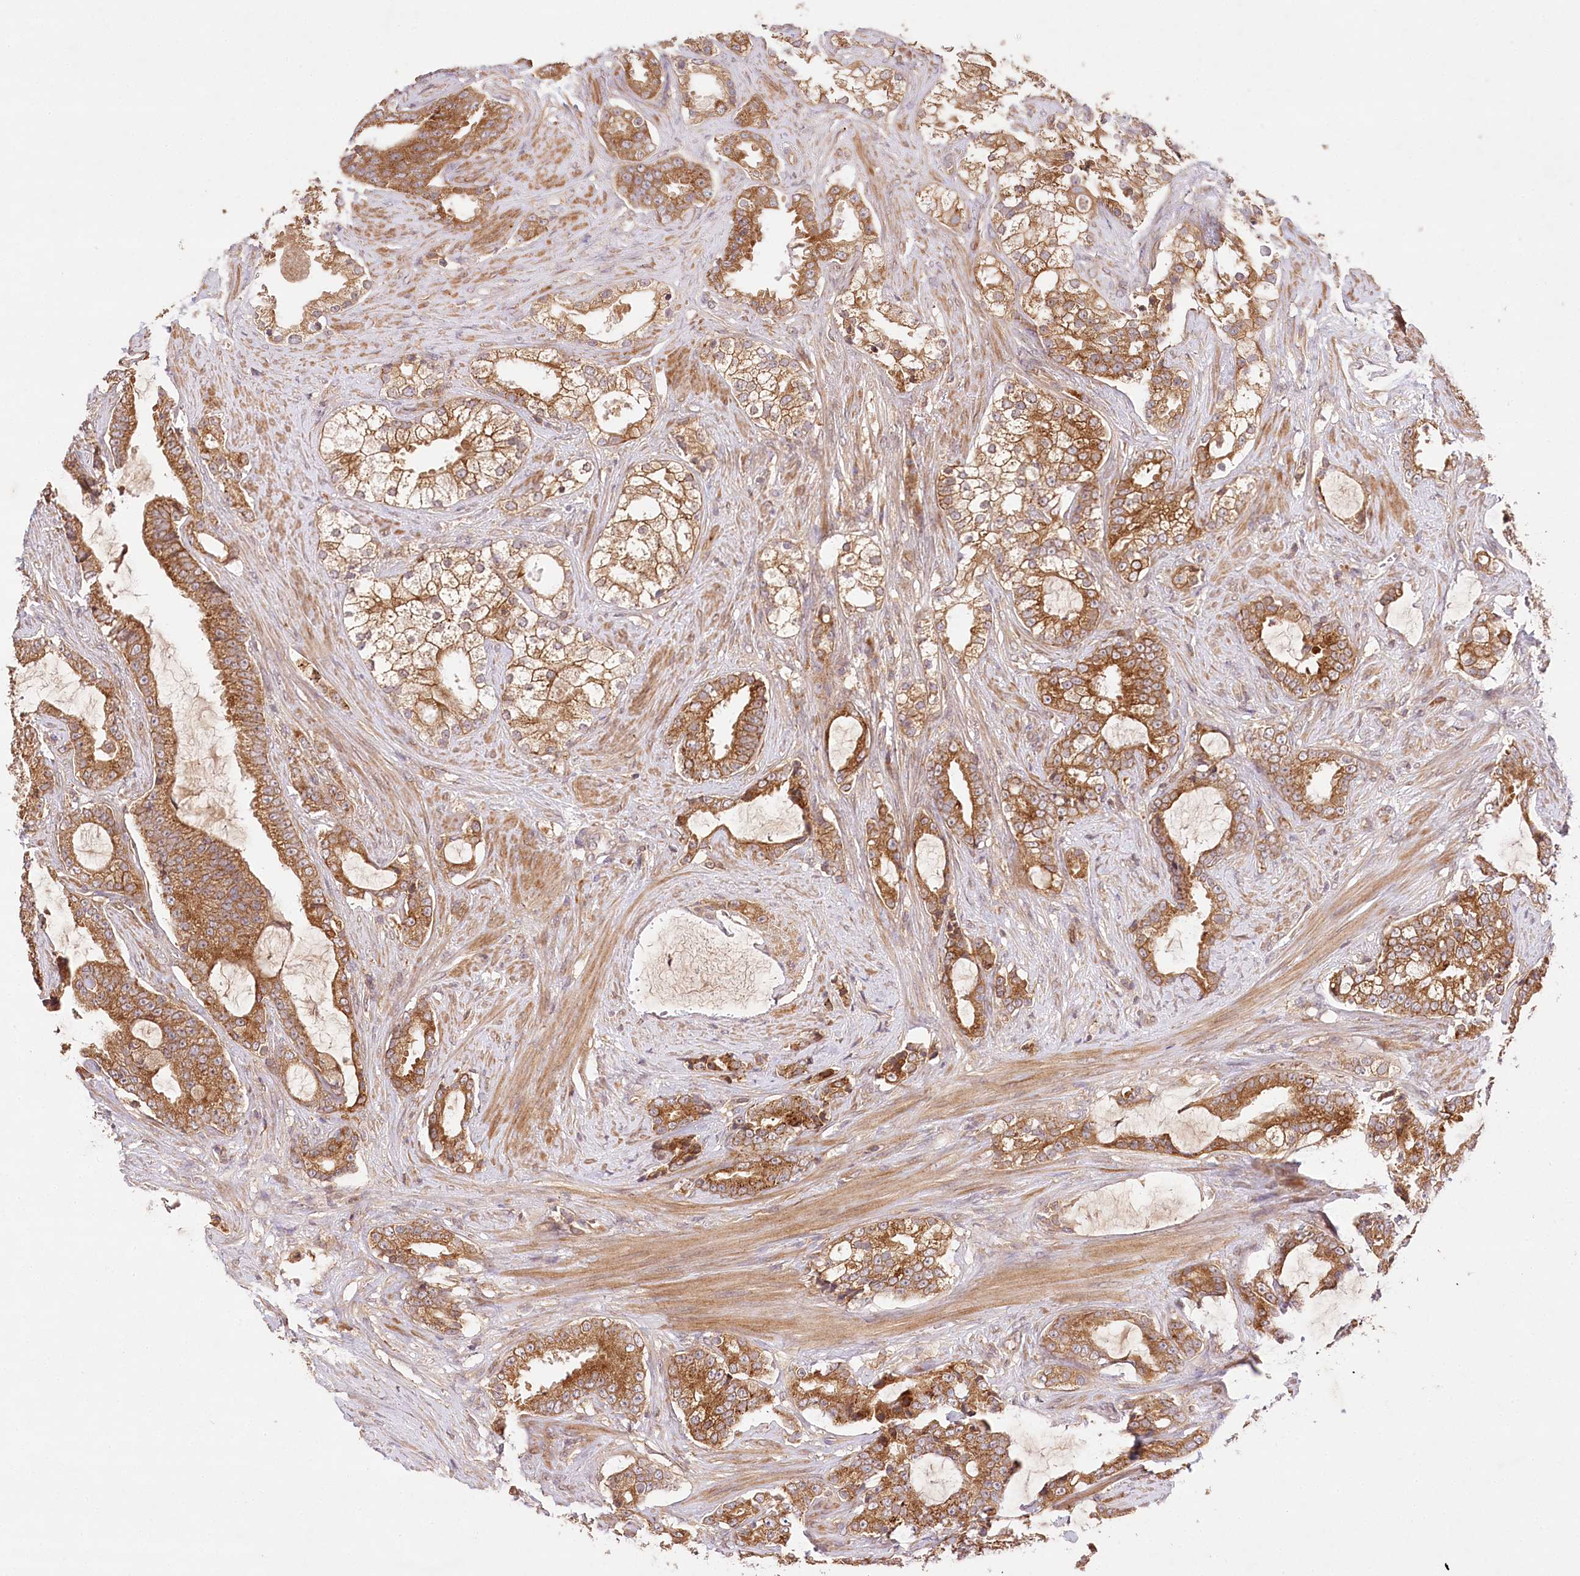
{"staining": {"intensity": "moderate", "quantity": ">75%", "location": "cytoplasmic/membranous"}, "tissue": "prostate cancer", "cell_type": "Tumor cells", "image_type": "cancer", "snomed": [{"axis": "morphology", "description": "Adenocarcinoma, Low grade"}, {"axis": "topography", "description": "Prostate"}], "caption": "Prostate cancer (low-grade adenocarcinoma) stained for a protein (brown) reveals moderate cytoplasmic/membranous positive expression in approximately >75% of tumor cells.", "gene": "LSS", "patient": {"sex": "male", "age": 58}}